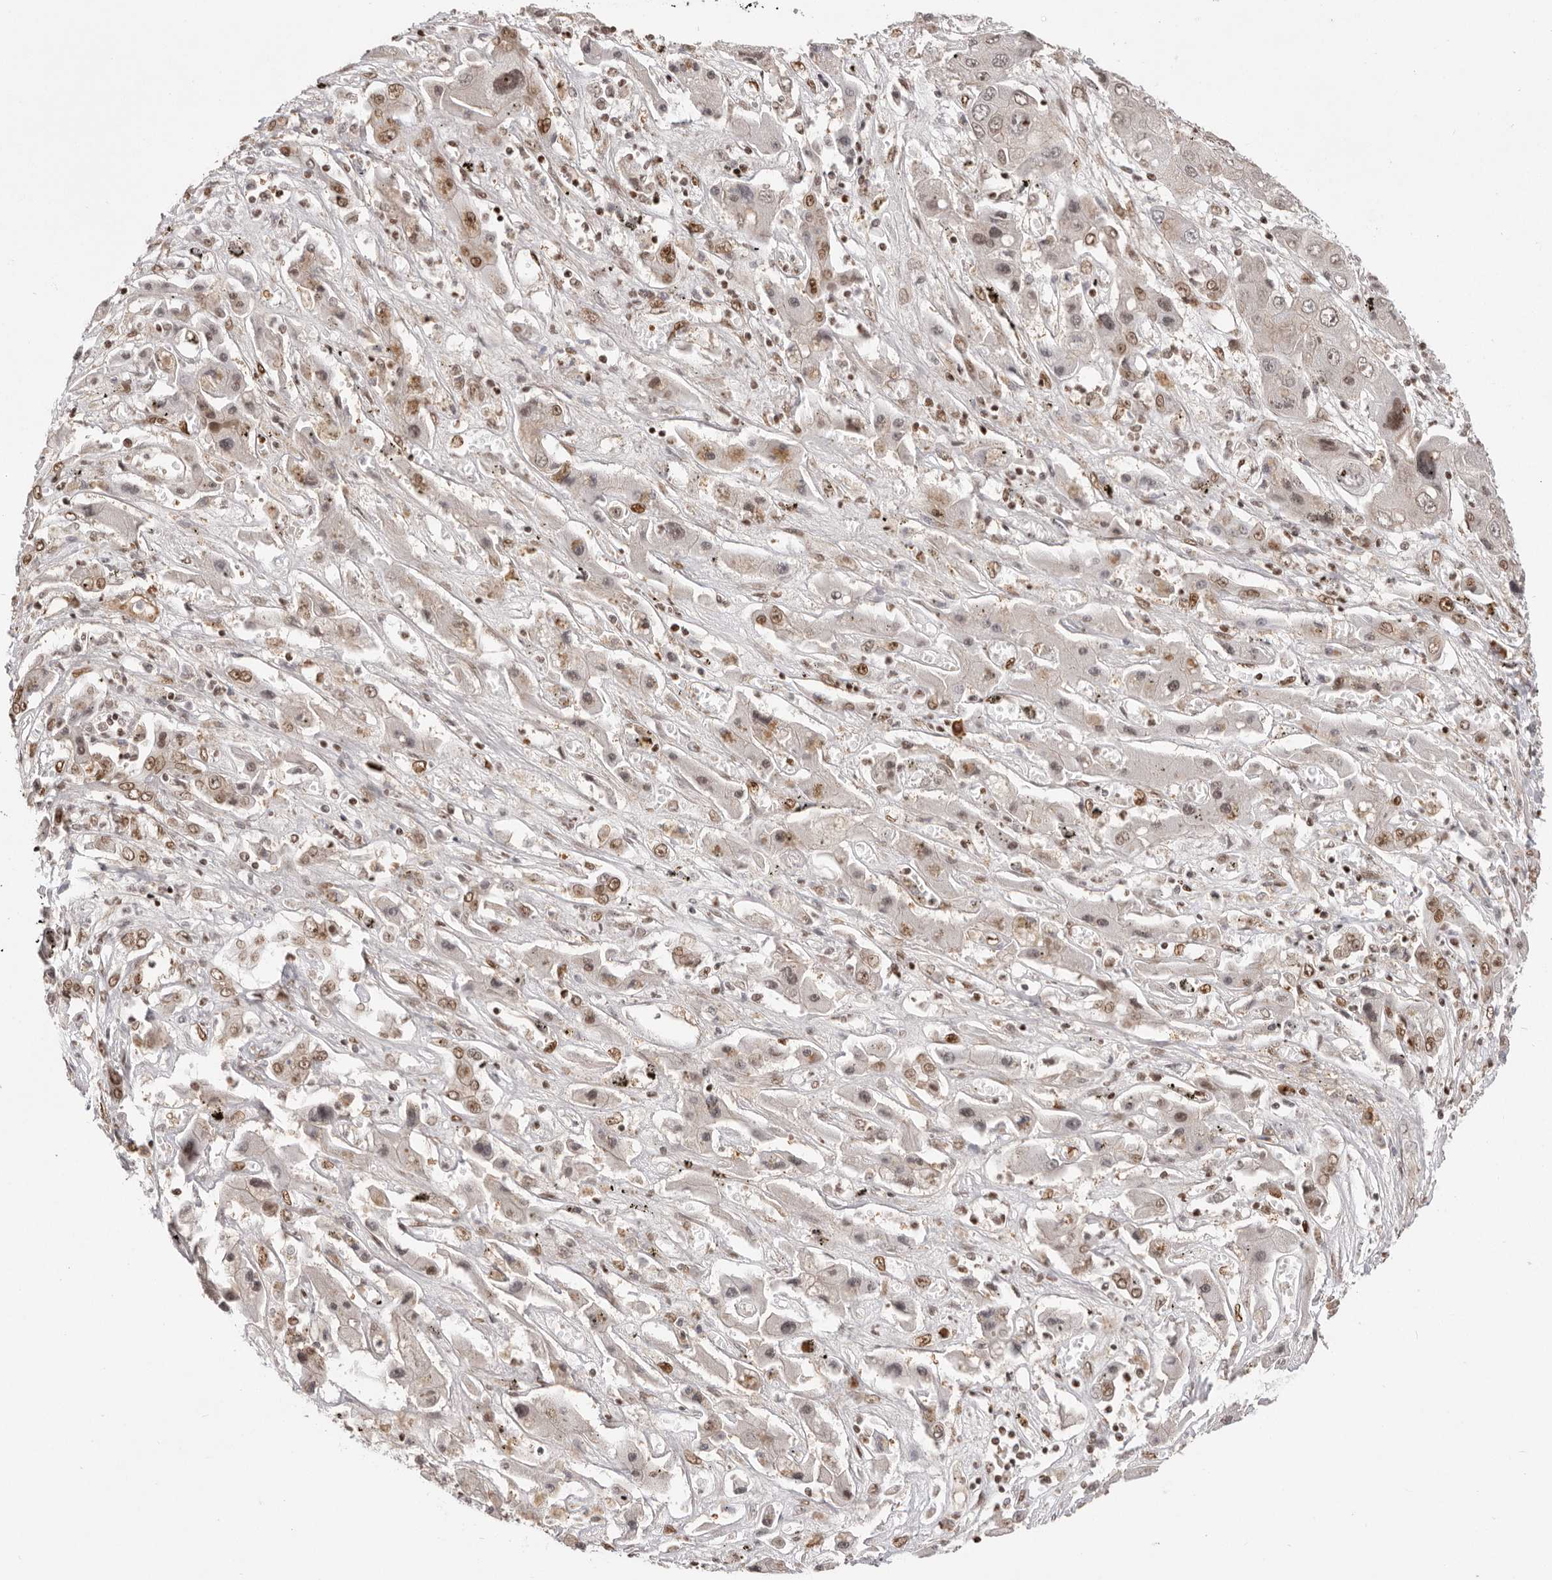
{"staining": {"intensity": "moderate", "quantity": ">75%", "location": "nuclear"}, "tissue": "liver cancer", "cell_type": "Tumor cells", "image_type": "cancer", "snomed": [{"axis": "morphology", "description": "Cholangiocarcinoma"}, {"axis": "topography", "description": "Liver"}], "caption": "High-power microscopy captured an immunohistochemistry (IHC) micrograph of liver cholangiocarcinoma, revealing moderate nuclear positivity in about >75% of tumor cells.", "gene": "CHTOP", "patient": {"sex": "male", "age": 67}}